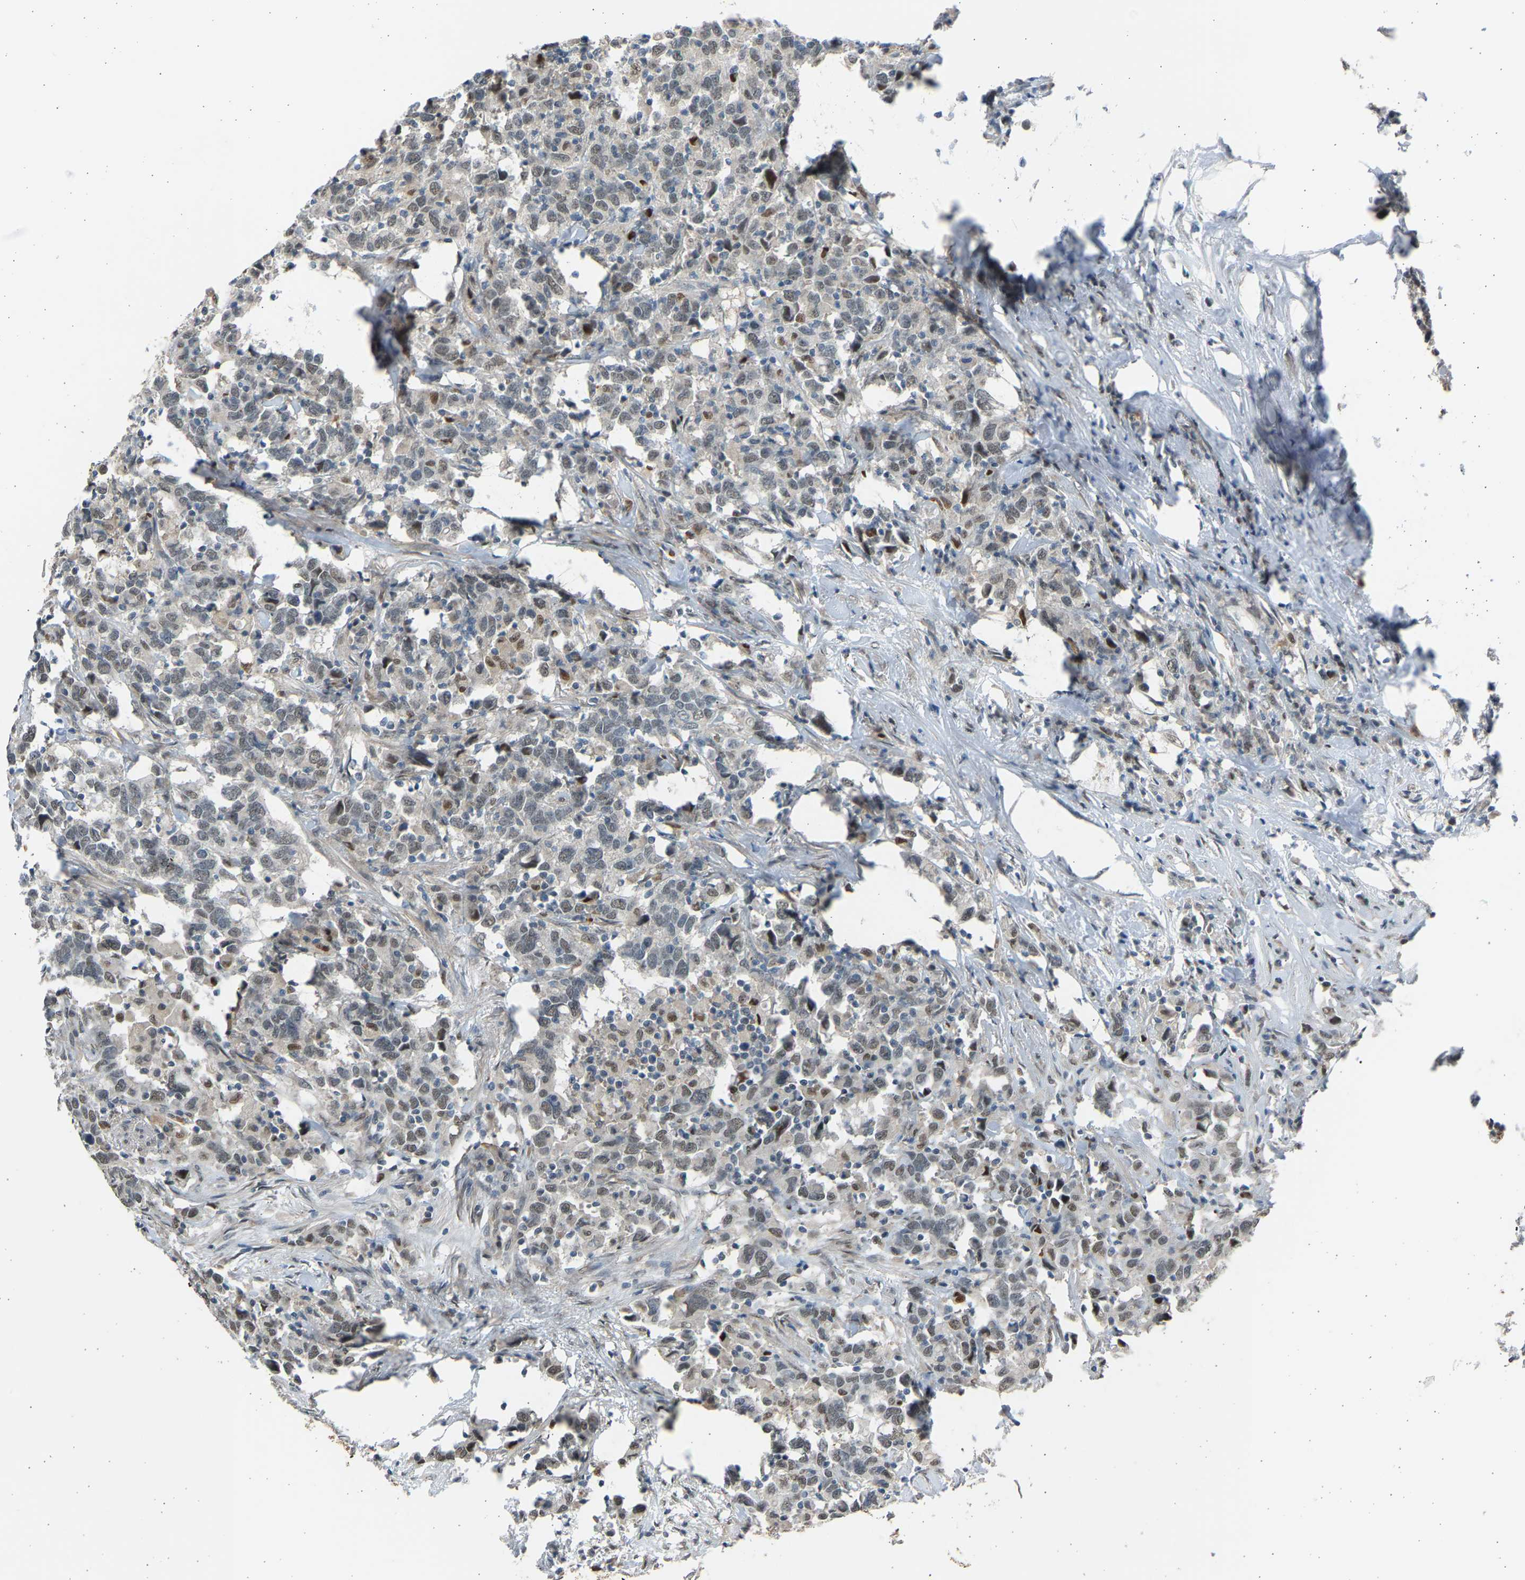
{"staining": {"intensity": "weak", "quantity": "<25%", "location": "nuclear"}, "tissue": "urothelial cancer", "cell_type": "Tumor cells", "image_type": "cancer", "snomed": [{"axis": "morphology", "description": "Urothelial carcinoma, High grade"}, {"axis": "topography", "description": "Urinary bladder"}], "caption": "Human urothelial carcinoma (high-grade) stained for a protein using immunohistochemistry reveals no expression in tumor cells.", "gene": "BIRC2", "patient": {"sex": "male", "age": 61}}